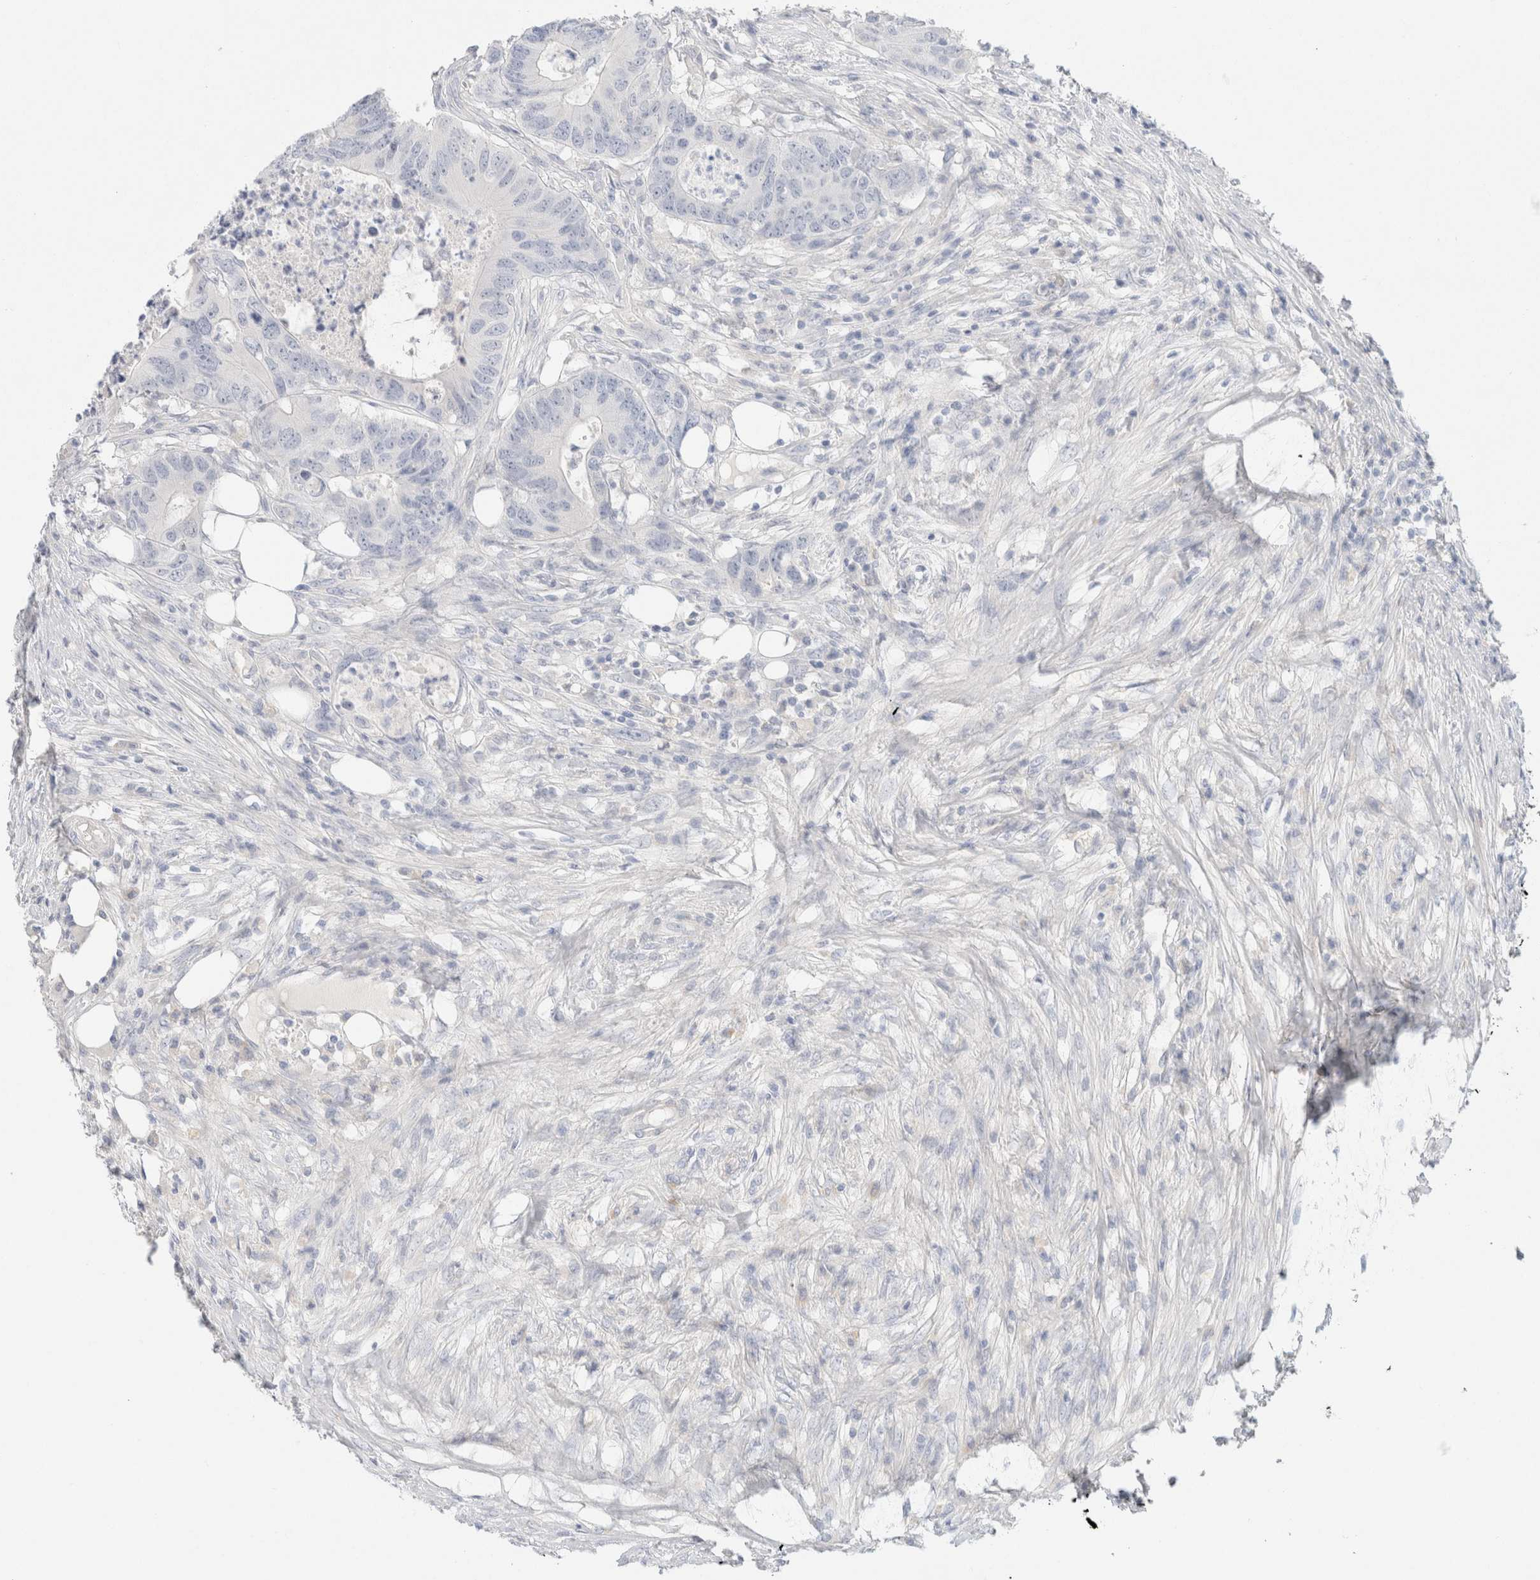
{"staining": {"intensity": "negative", "quantity": "none", "location": "none"}, "tissue": "colorectal cancer", "cell_type": "Tumor cells", "image_type": "cancer", "snomed": [{"axis": "morphology", "description": "Adenocarcinoma, NOS"}, {"axis": "topography", "description": "Colon"}], "caption": "Tumor cells show no significant protein expression in adenocarcinoma (colorectal). Brightfield microscopy of immunohistochemistry stained with DAB (brown) and hematoxylin (blue), captured at high magnification.", "gene": "CPQ", "patient": {"sex": "male", "age": 71}}